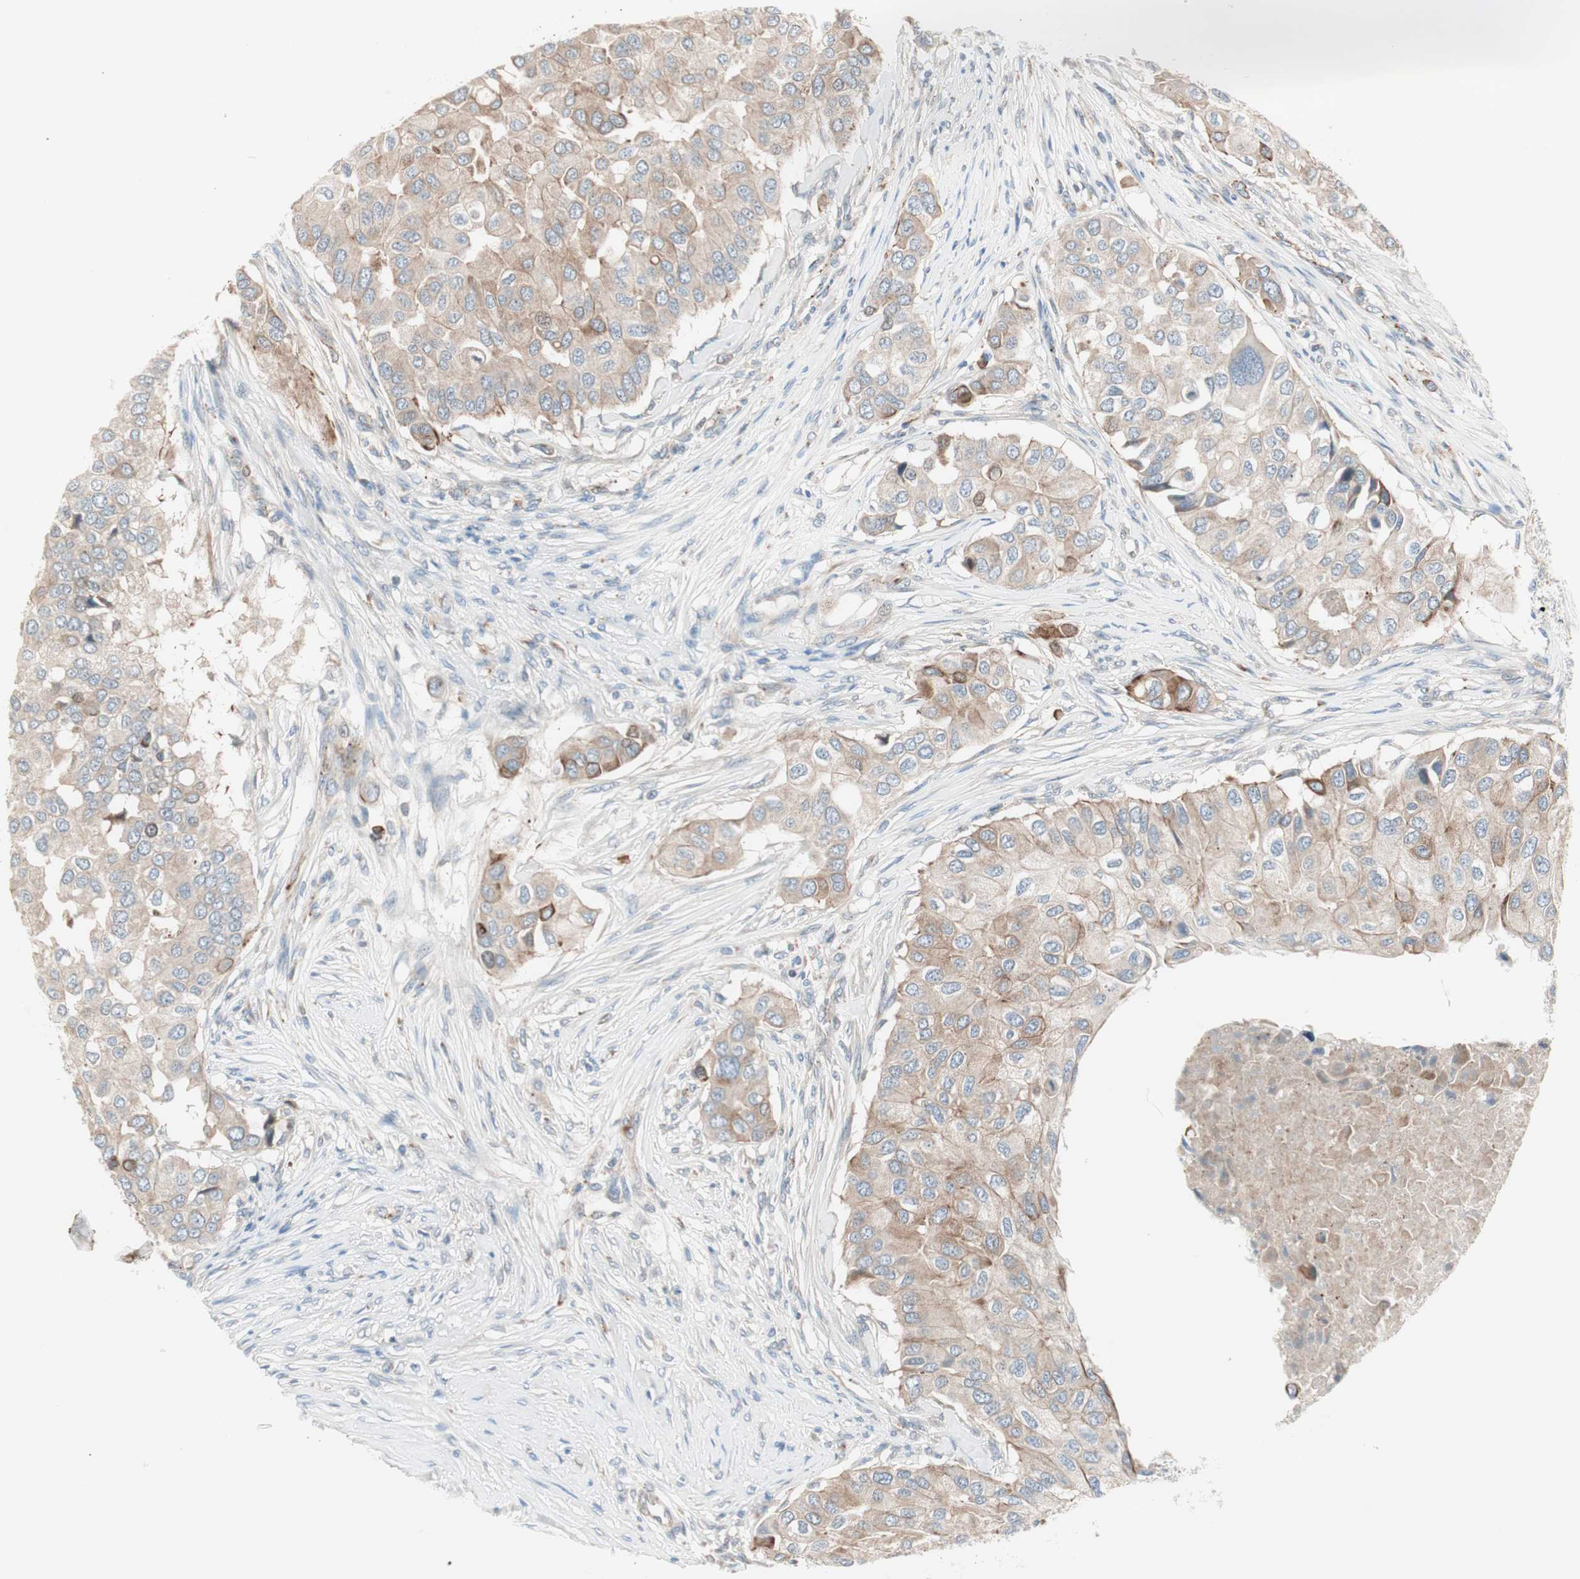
{"staining": {"intensity": "weak", "quantity": "25%-75%", "location": "cytoplasmic/membranous"}, "tissue": "breast cancer", "cell_type": "Tumor cells", "image_type": "cancer", "snomed": [{"axis": "morphology", "description": "Normal tissue, NOS"}, {"axis": "morphology", "description": "Duct carcinoma"}, {"axis": "topography", "description": "Breast"}], "caption": "Protein analysis of breast invasive ductal carcinoma tissue reveals weak cytoplasmic/membranous positivity in approximately 25%-75% of tumor cells.", "gene": "FGFR4", "patient": {"sex": "female", "age": 49}}